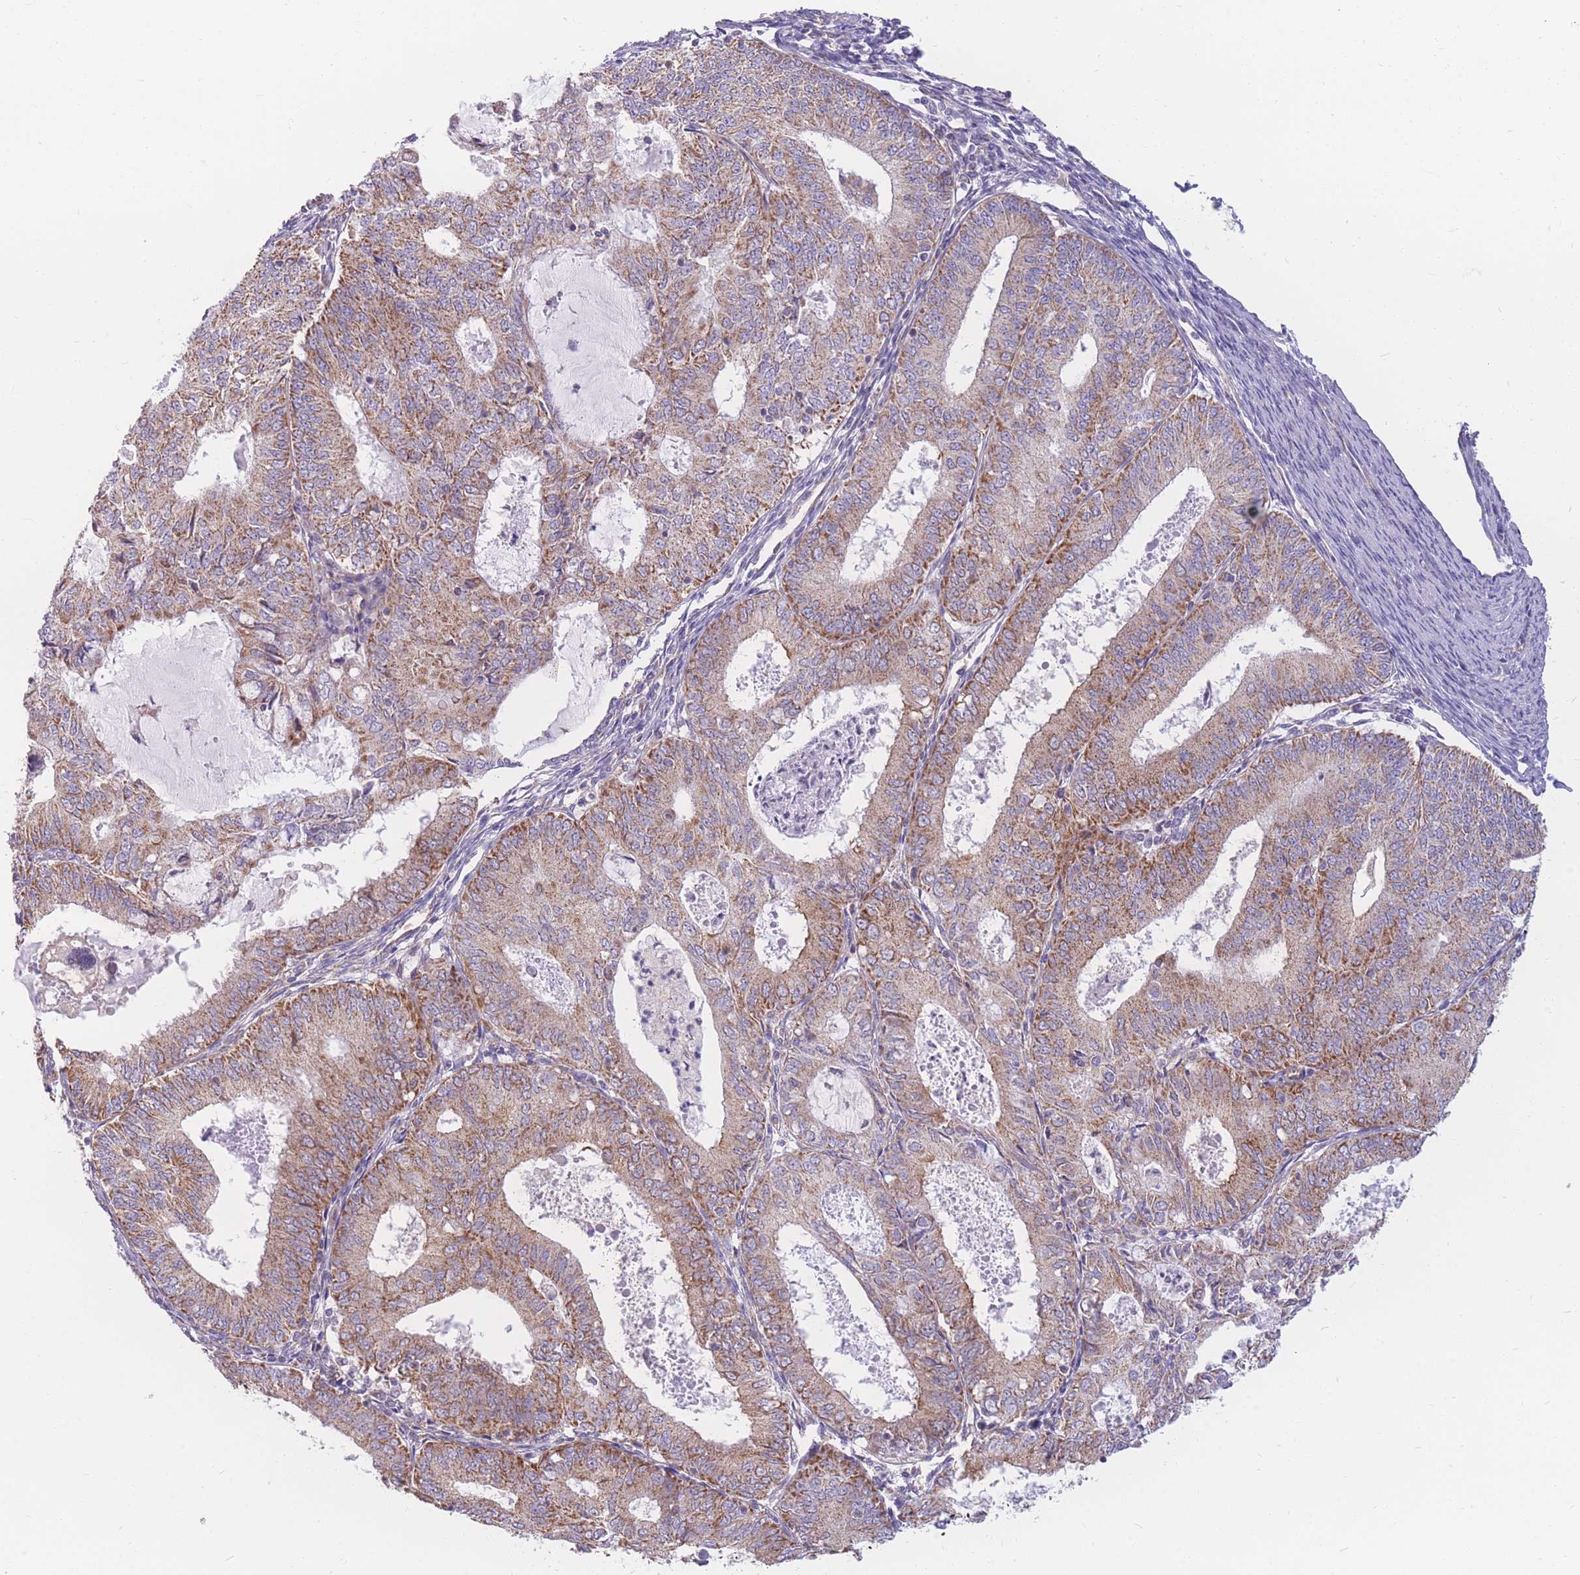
{"staining": {"intensity": "moderate", "quantity": "25%-75%", "location": "cytoplasmic/membranous"}, "tissue": "endometrial cancer", "cell_type": "Tumor cells", "image_type": "cancer", "snomed": [{"axis": "morphology", "description": "Adenocarcinoma, NOS"}, {"axis": "topography", "description": "Endometrium"}], "caption": "About 25%-75% of tumor cells in human endometrial cancer exhibit moderate cytoplasmic/membranous protein expression as visualized by brown immunohistochemical staining.", "gene": "MRPS9", "patient": {"sex": "female", "age": 57}}